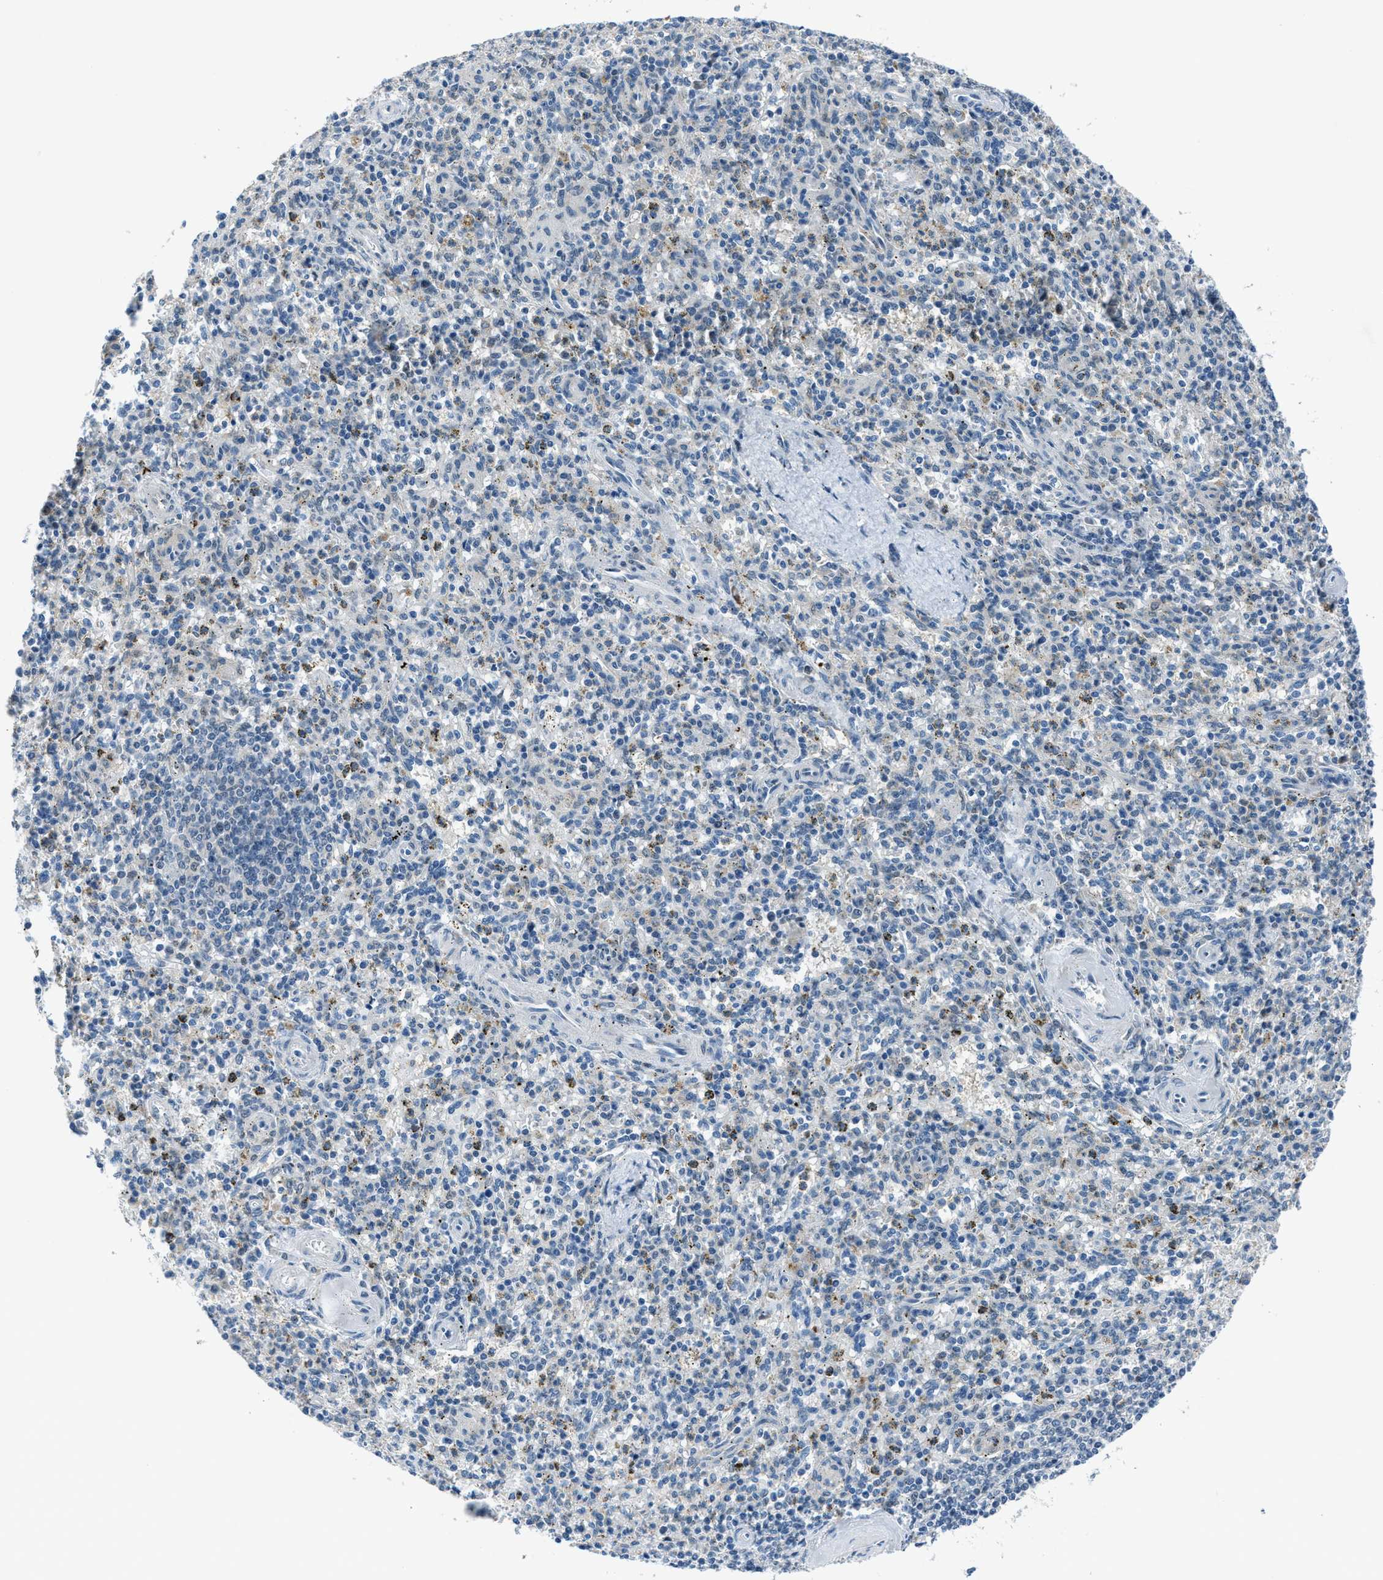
{"staining": {"intensity": "negative", "quantity": "none", "location": "none"}, "tissue": "spleen", "cell_type": "Cells in red pulp", "image_type": "normal", "snomed": [{"axis": "morphology", "description": "Normal tissue, NOS"}, {"axis": "topography", "description": "Spleen"}], "caption": "IHC image of benign spleen: spleen stained with DAB (3,3'-diaminobenzidine) displays no significant protein expression in cells in red pulp.", "gene": "DUSP19", "patient": {"sex": "male", "age": 72}}